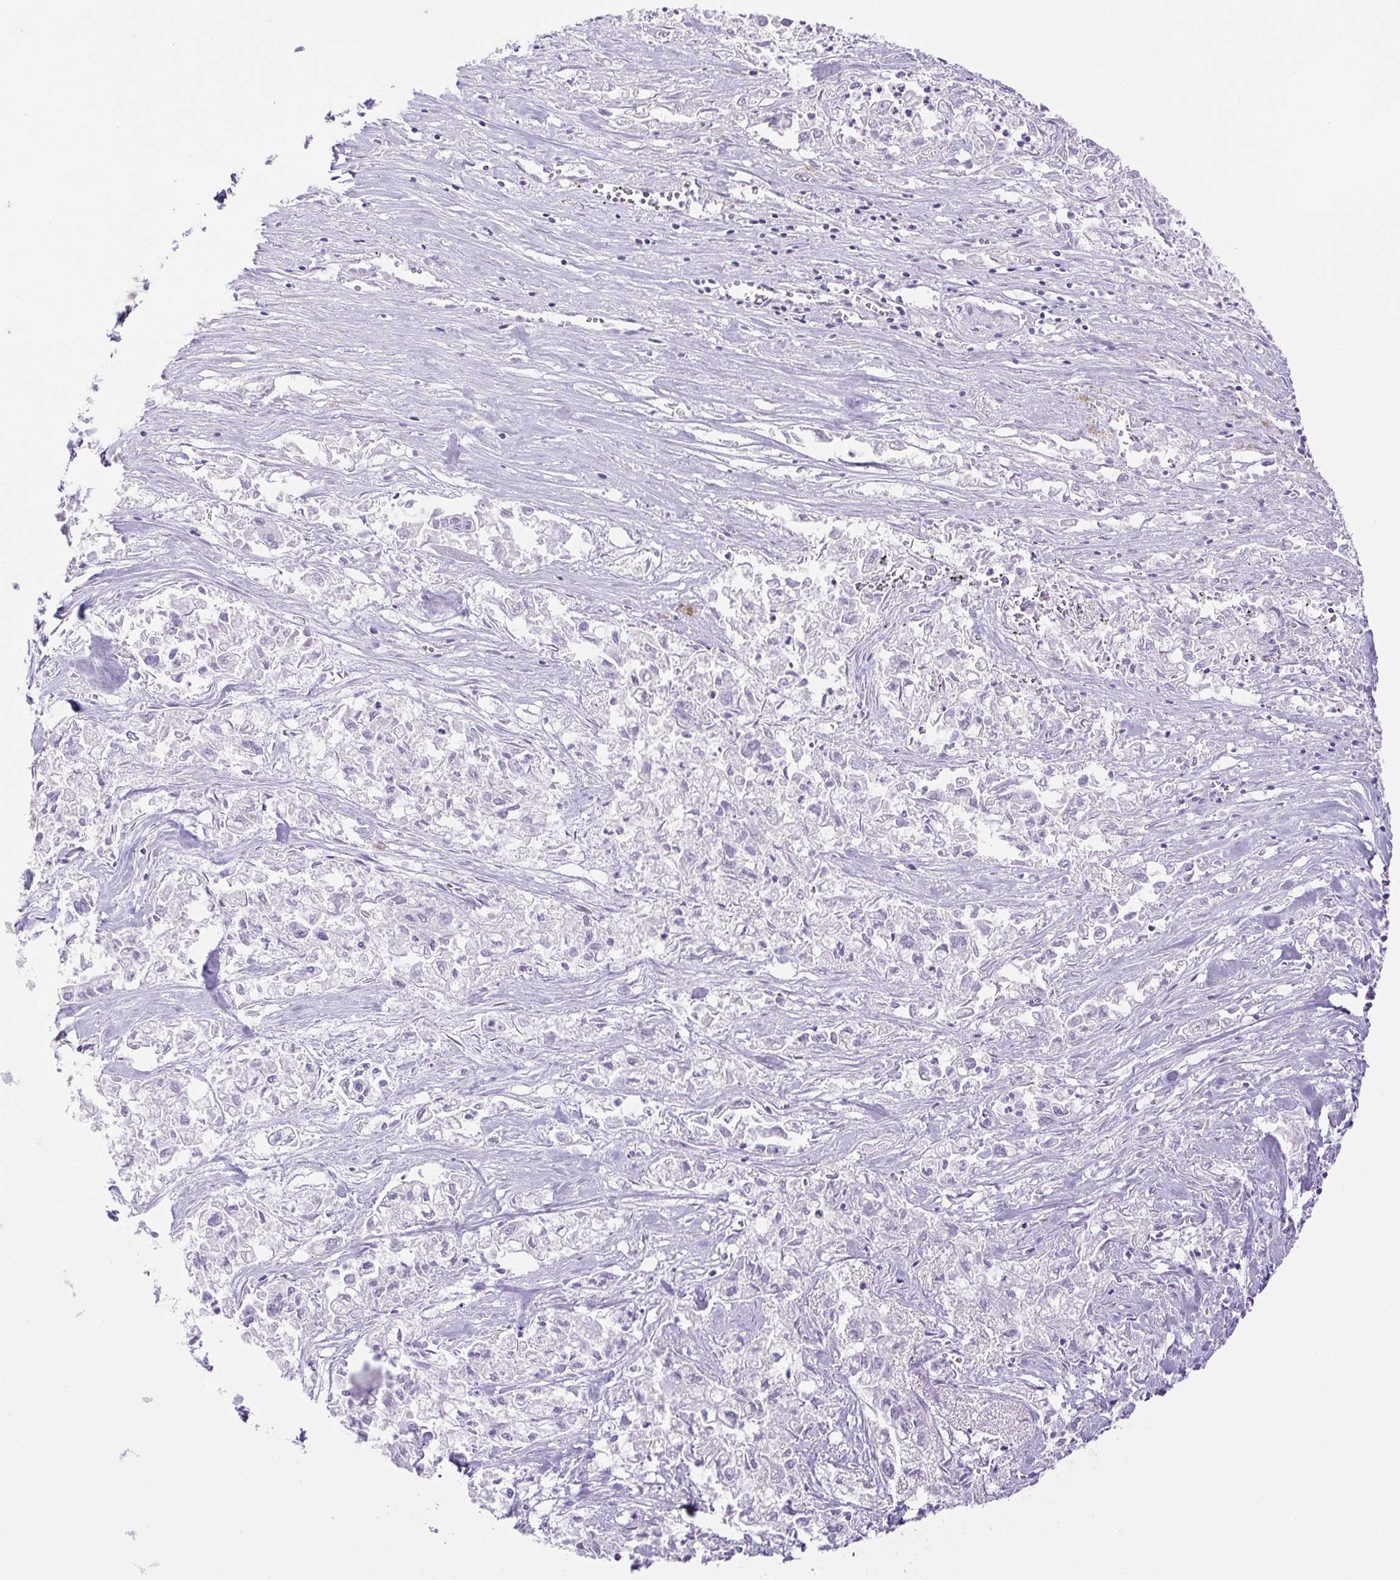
{"staining": {"intensity": "negative", "quantity": "none", "location": "none"}, "tissue": "pancreatic cancer", "cell_type": "Tumor cells", "image_type": "cancer", "snomed": [{"axis": "morphology", "description": "Adenocarcinoma, NOS"}, {"axis": "topography", "description": "Pancreas"}], "caption": "The immunohistochemistry (IHC) image has no significant positivity in tumor cells of pancreatic cancer (adenocarcinoma) tissue. (DAB (3,3'-diaminobenzidine) IHC visualized using brightfield microscopy, high magnification).", "gene": "PAPPA2", "patient": {"sex": "male", "age": 72}}